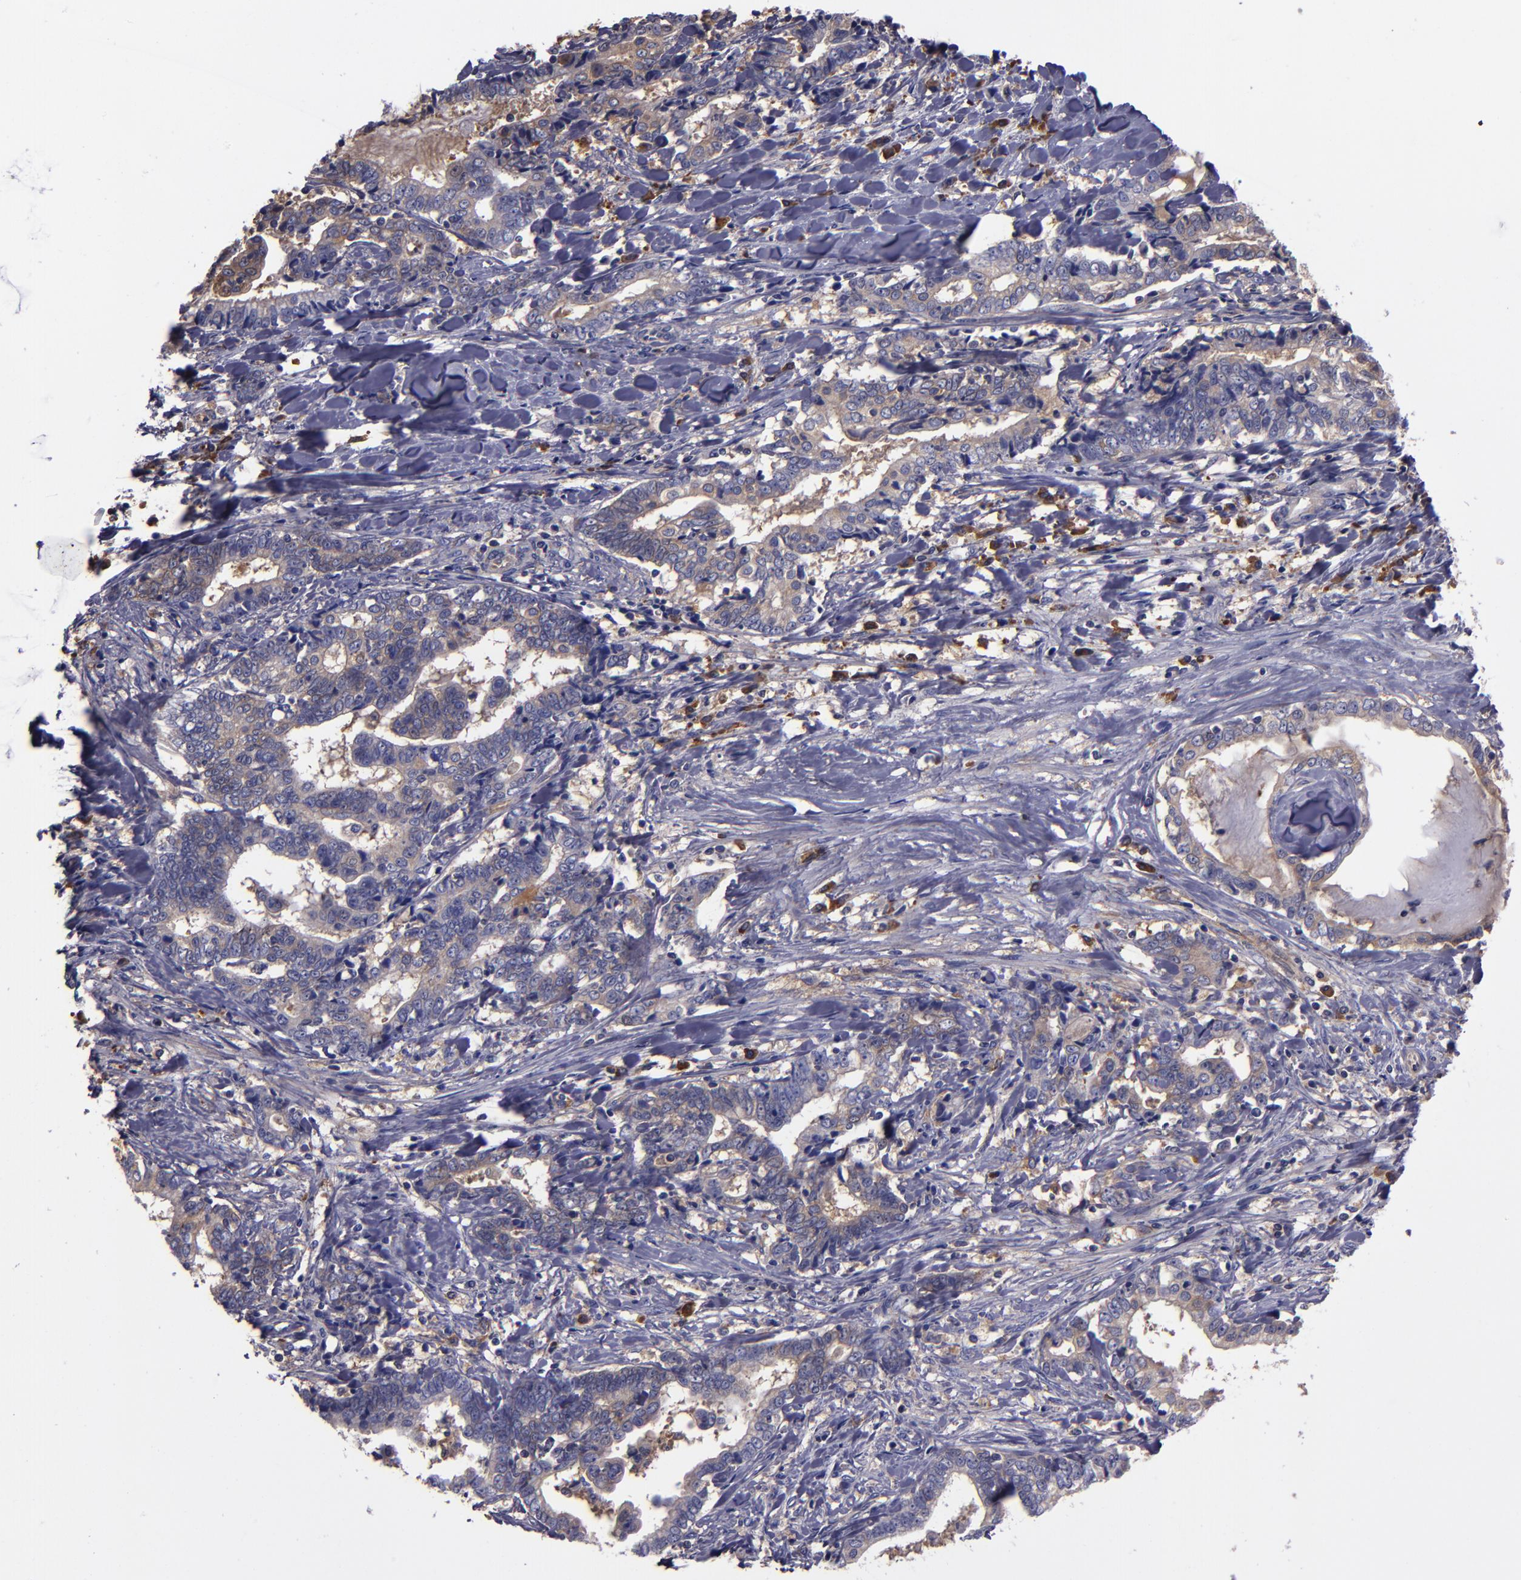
{"staining": {"intensity": "weak", "quantity": "25%-75%", "location": "cytoplasmic/membranous"}, "tissue": "liver cancer", "cell_type": "Tumor cells", "image_type": "cancer", "snomed": [{"axis": "morphology", "description": "Cholangiocarcinoma"}, {"axis": "topography", "description": "Liver"}], "caption": "An image showing weak cytoplasmic/membranous expression in about 25%-75% of tumor cells in cholangiocarcinoma (liver), as visualized by brown immunohistochemical staining.", "gene": "CARS1", "patient": {"sex": "male", "age": 57}}